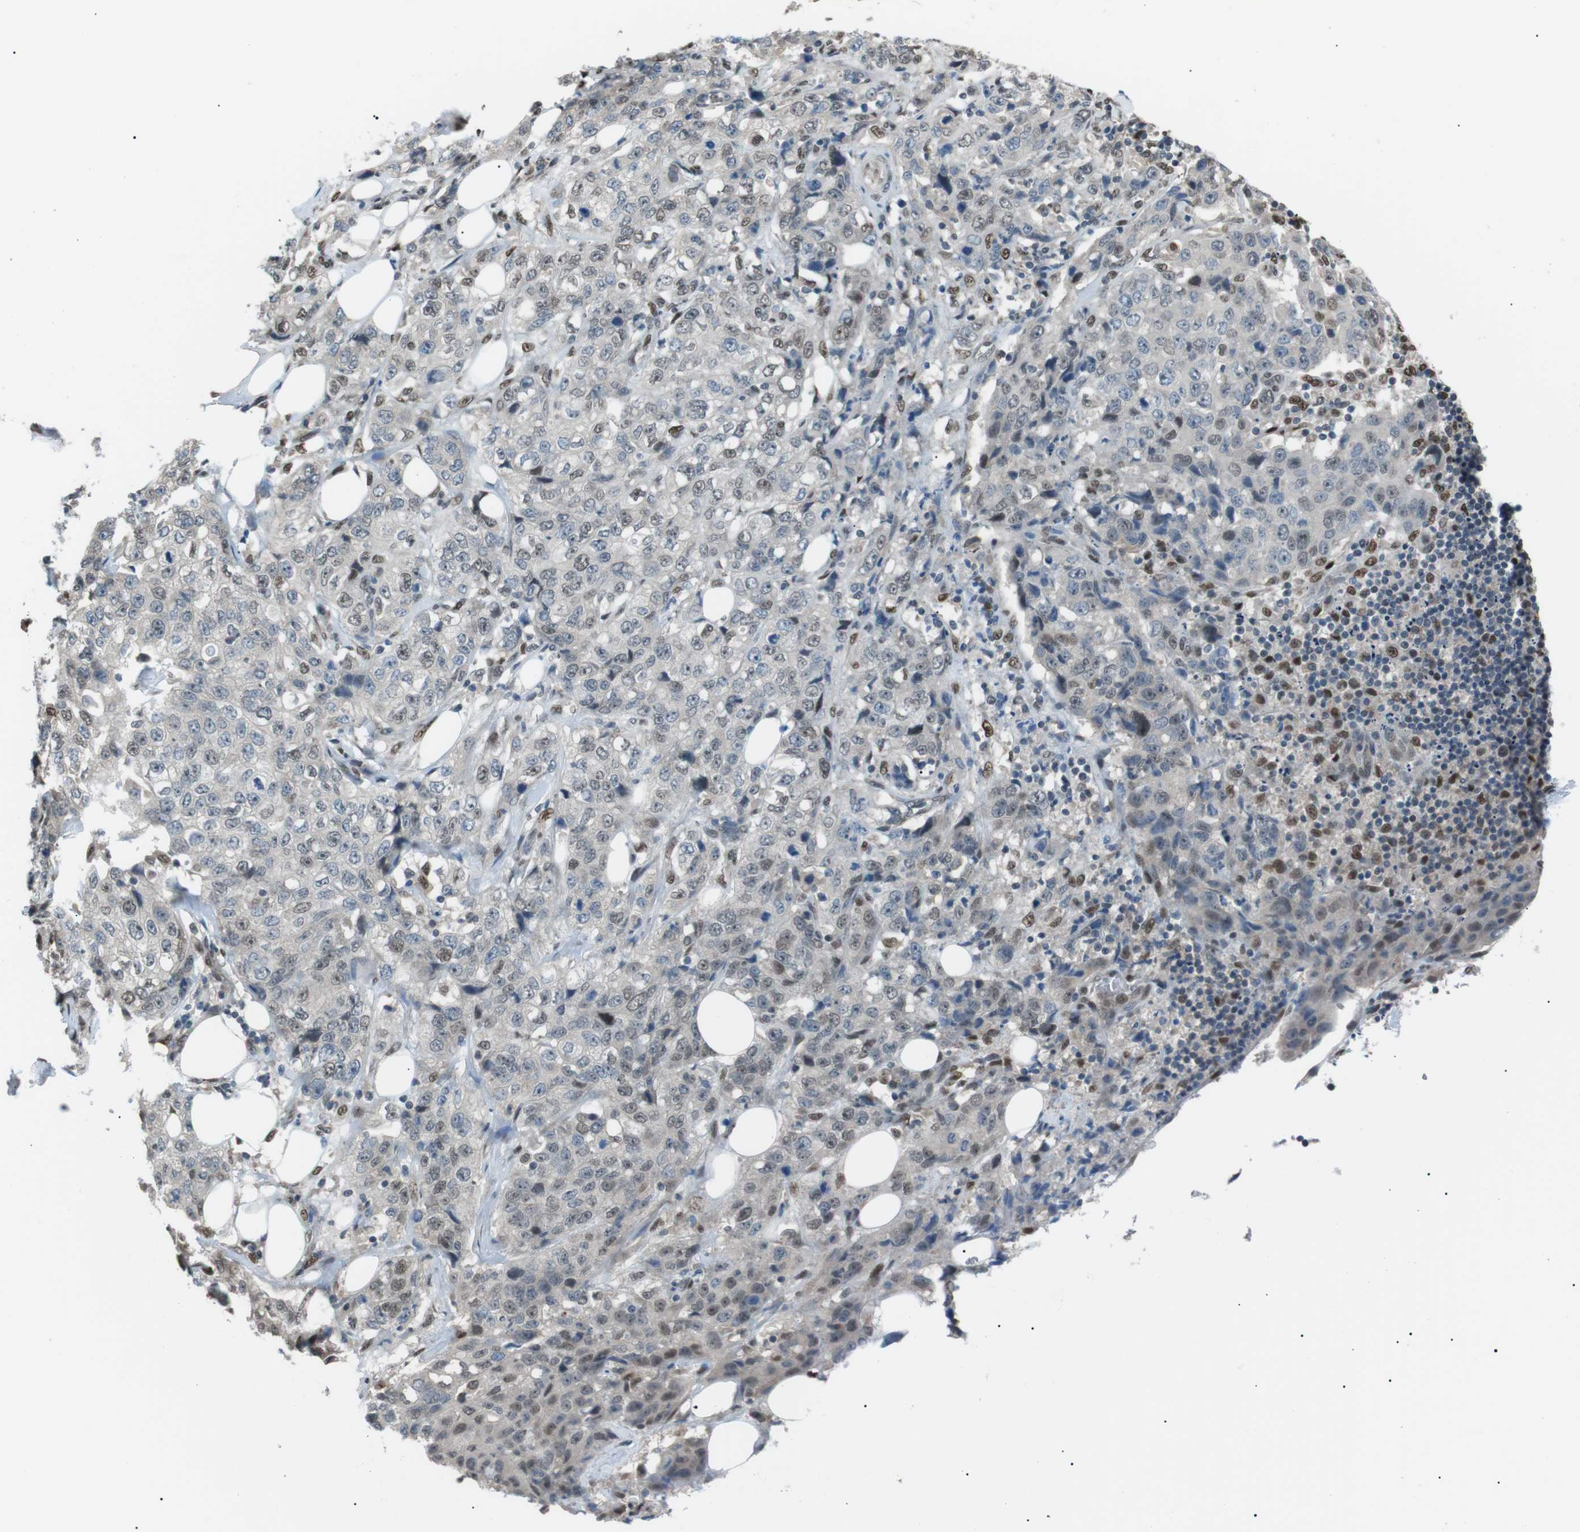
{"staining": {"intensity": "weak", "quantity": "<25%", "location": "nuclear"}, "tissue": "stomach cancer", "cell_type": "Tumor cells", "image_type": "cancer", "snomed": [{"axis": "morphology", "description": "Adenocarcinoma, NOS"}, {"axis": "topography", "description": "Stomach"}], "caption": "The photomicrograph displays no staining of tumor cells in stomach cancer.", "gene": "SRPK2", "patient": {"sex": "male", "age": 48}}